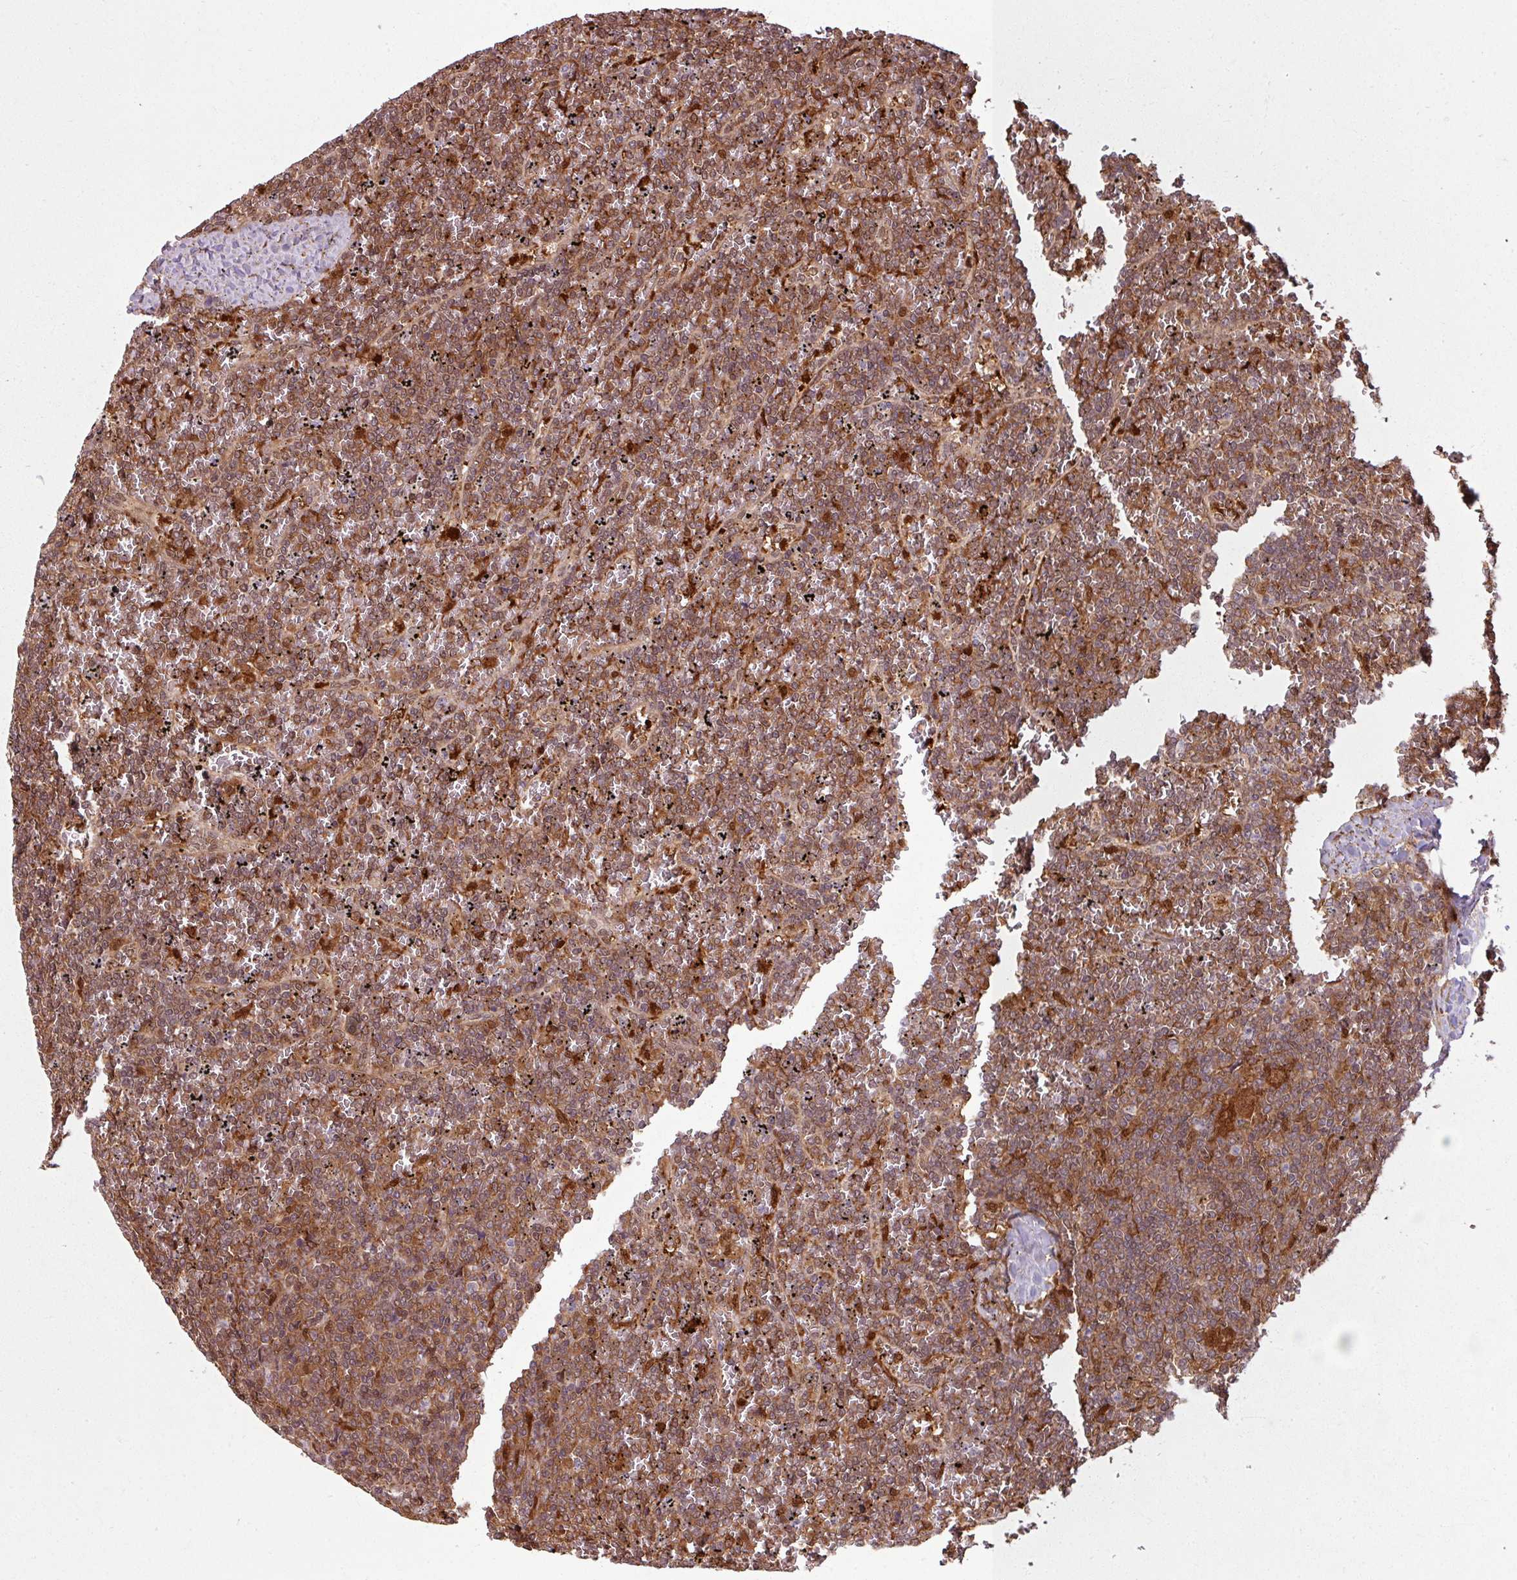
{"staining": {"intensity": "moderate", "quantity": ">75%", "location": "cytoplasmic/membranous,nuclear"}, "tissue": "lymphoma", "cell_type": "Tumor cells", "image_type": "cancer", "snomed": [{"axis": "morphology", "description": "Malignant lymphoma, non-Hodgkin's type, Low grade"}, {"axis": "topography", "description": "Spleen"}], "caption": "A medium amount of moderate cytoplasmic/membranous and nuclear positivity is seen in about >75% of tumor cells in malignant lymphoma, non-Hodgkin's type (low-grade) tissue. (Brightfield microscopy of DAB IHC at high magnification).", "gene": "KCTD11", "patient": {"sex": "female", "age": 19}}